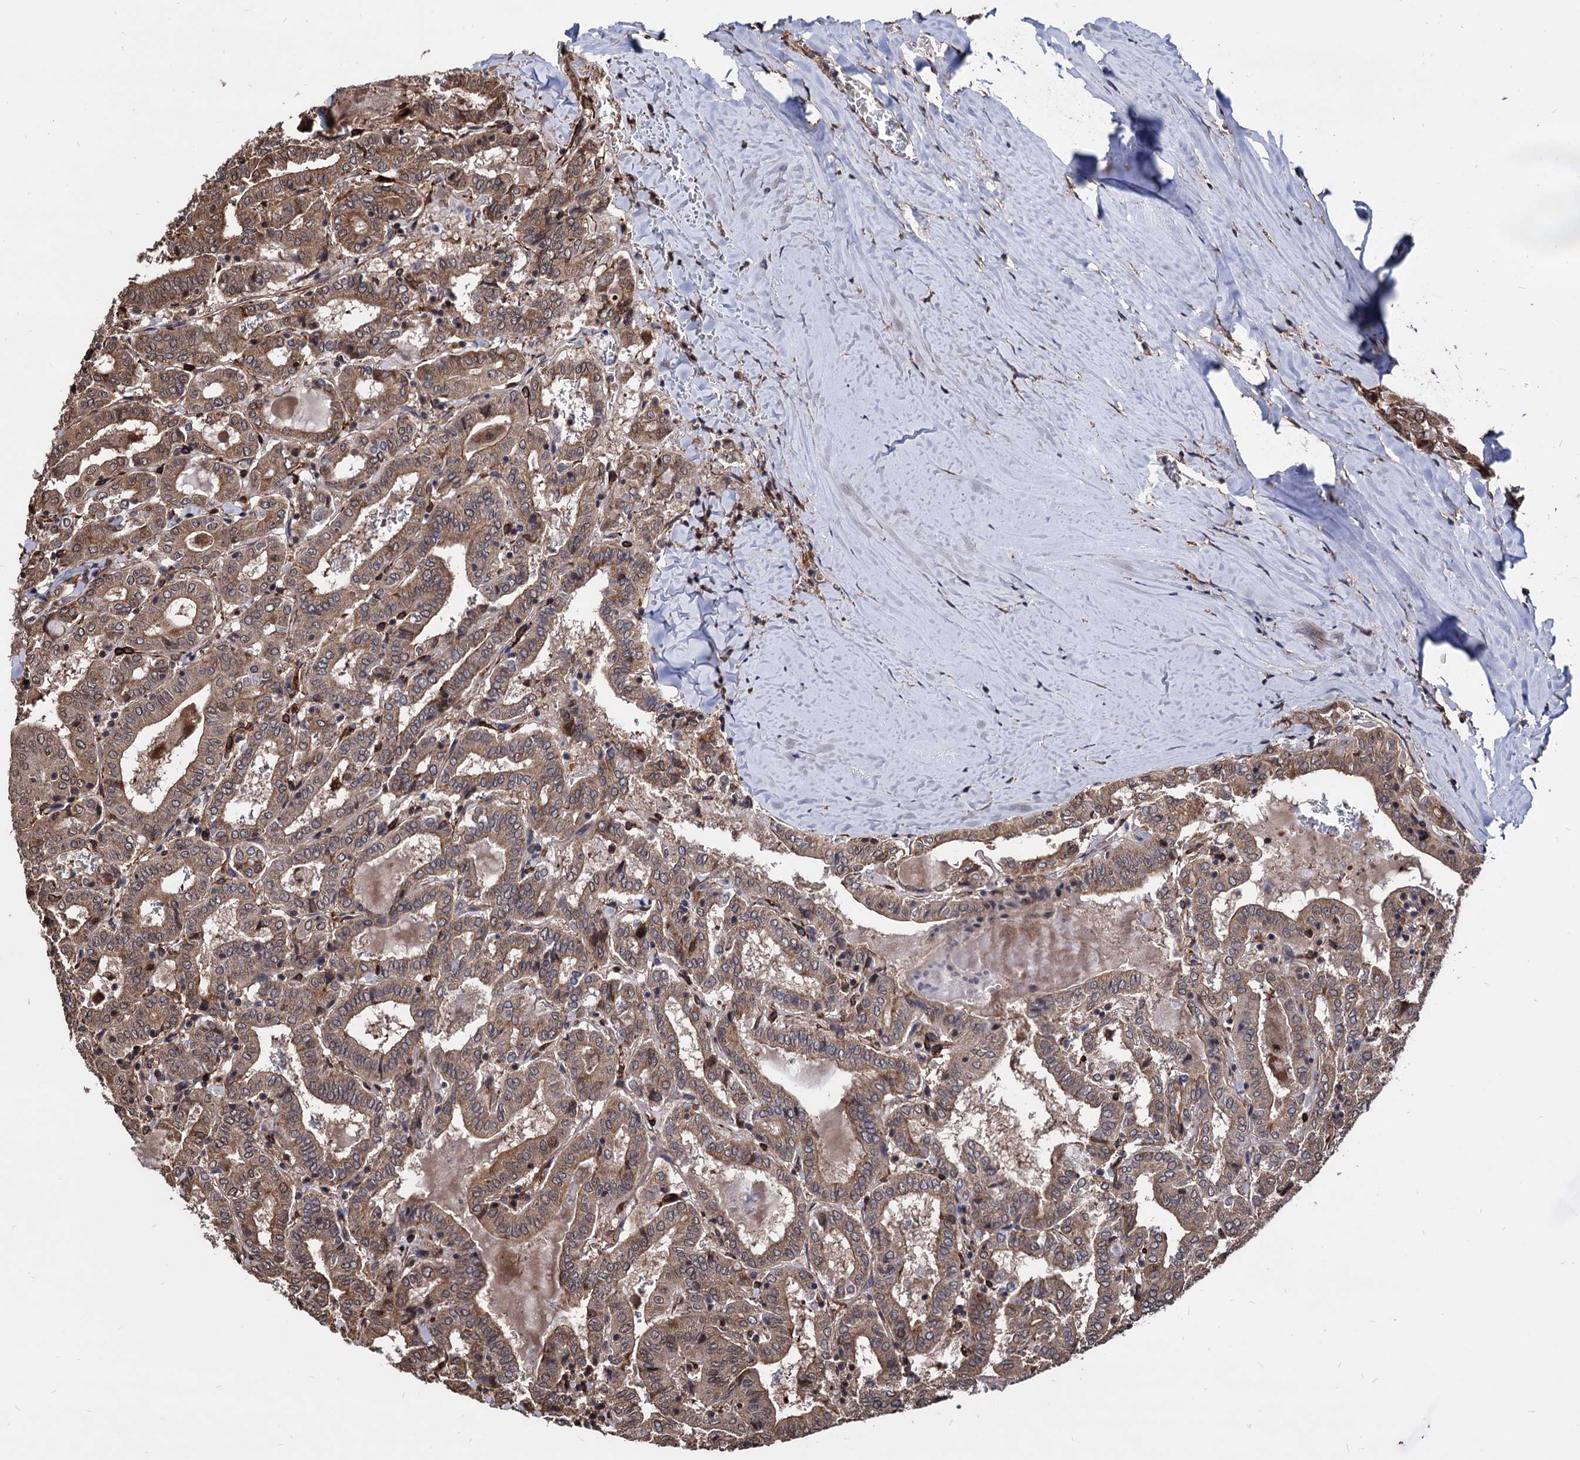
{"staining": {"intensity": "moderate", "quantity": ">75%", "location": "cytoplasmic/membranous"}, "tissue": "thyroid cancer", "cell_type": "Tumor cells", "image_type": "cancer", "snomed": [{"axis": "morphology", "description": "Papillary adenocarcinoma, NOS"}, {"axis": "topography", "description": "Thyroid gland"}], "caption": "About >75% of tumor cells in human thyroid cancer (papillary adenocarcinoma) demonstrate moderate cytoplasmic/membranous protein staining as visualized by brown immunohistochemical staining.", "gene": "ANKRD12", "patient": {"sex": "female", "age": 72}}